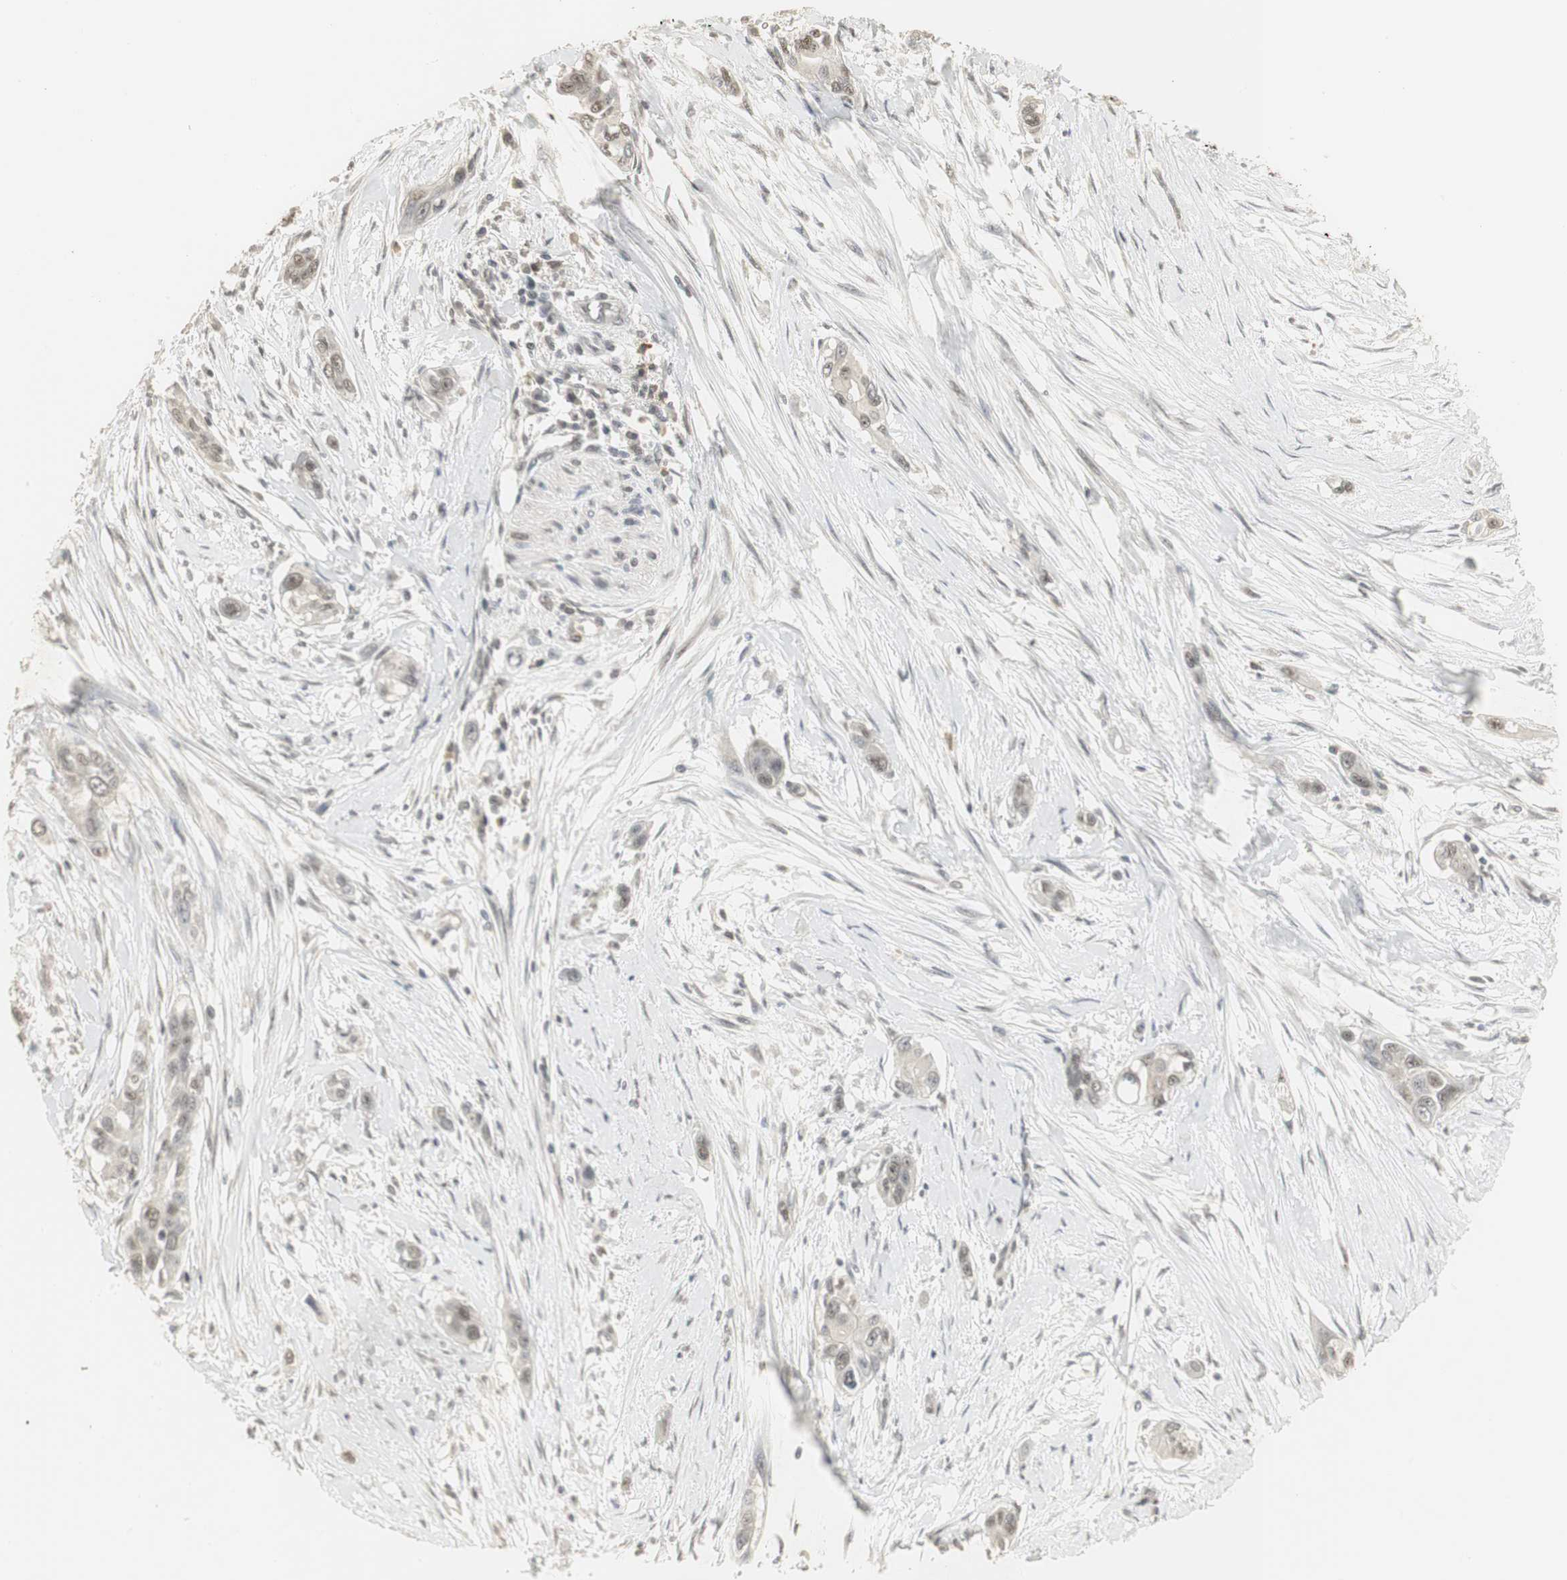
{"staining": {"intensity": "weak", "quantity": "<25%", "location": "nuclear"}, "tissue": "pancreatic cancer", "cell_type": "Tumor cells", "image_type": "cancer", "snomed": [{"axis": "morphology", "description": "Adenocarcinoma, NOS"}, {"axis": "topography", "description": "Pancreas"}], "caption": "This is an immunohistochemistry photomicrograph of pancreatic adenocarcinoma. There is no staining in tumor cells.", "gene": "ELOA", "patient": {"sex": "female", "age": 60}}